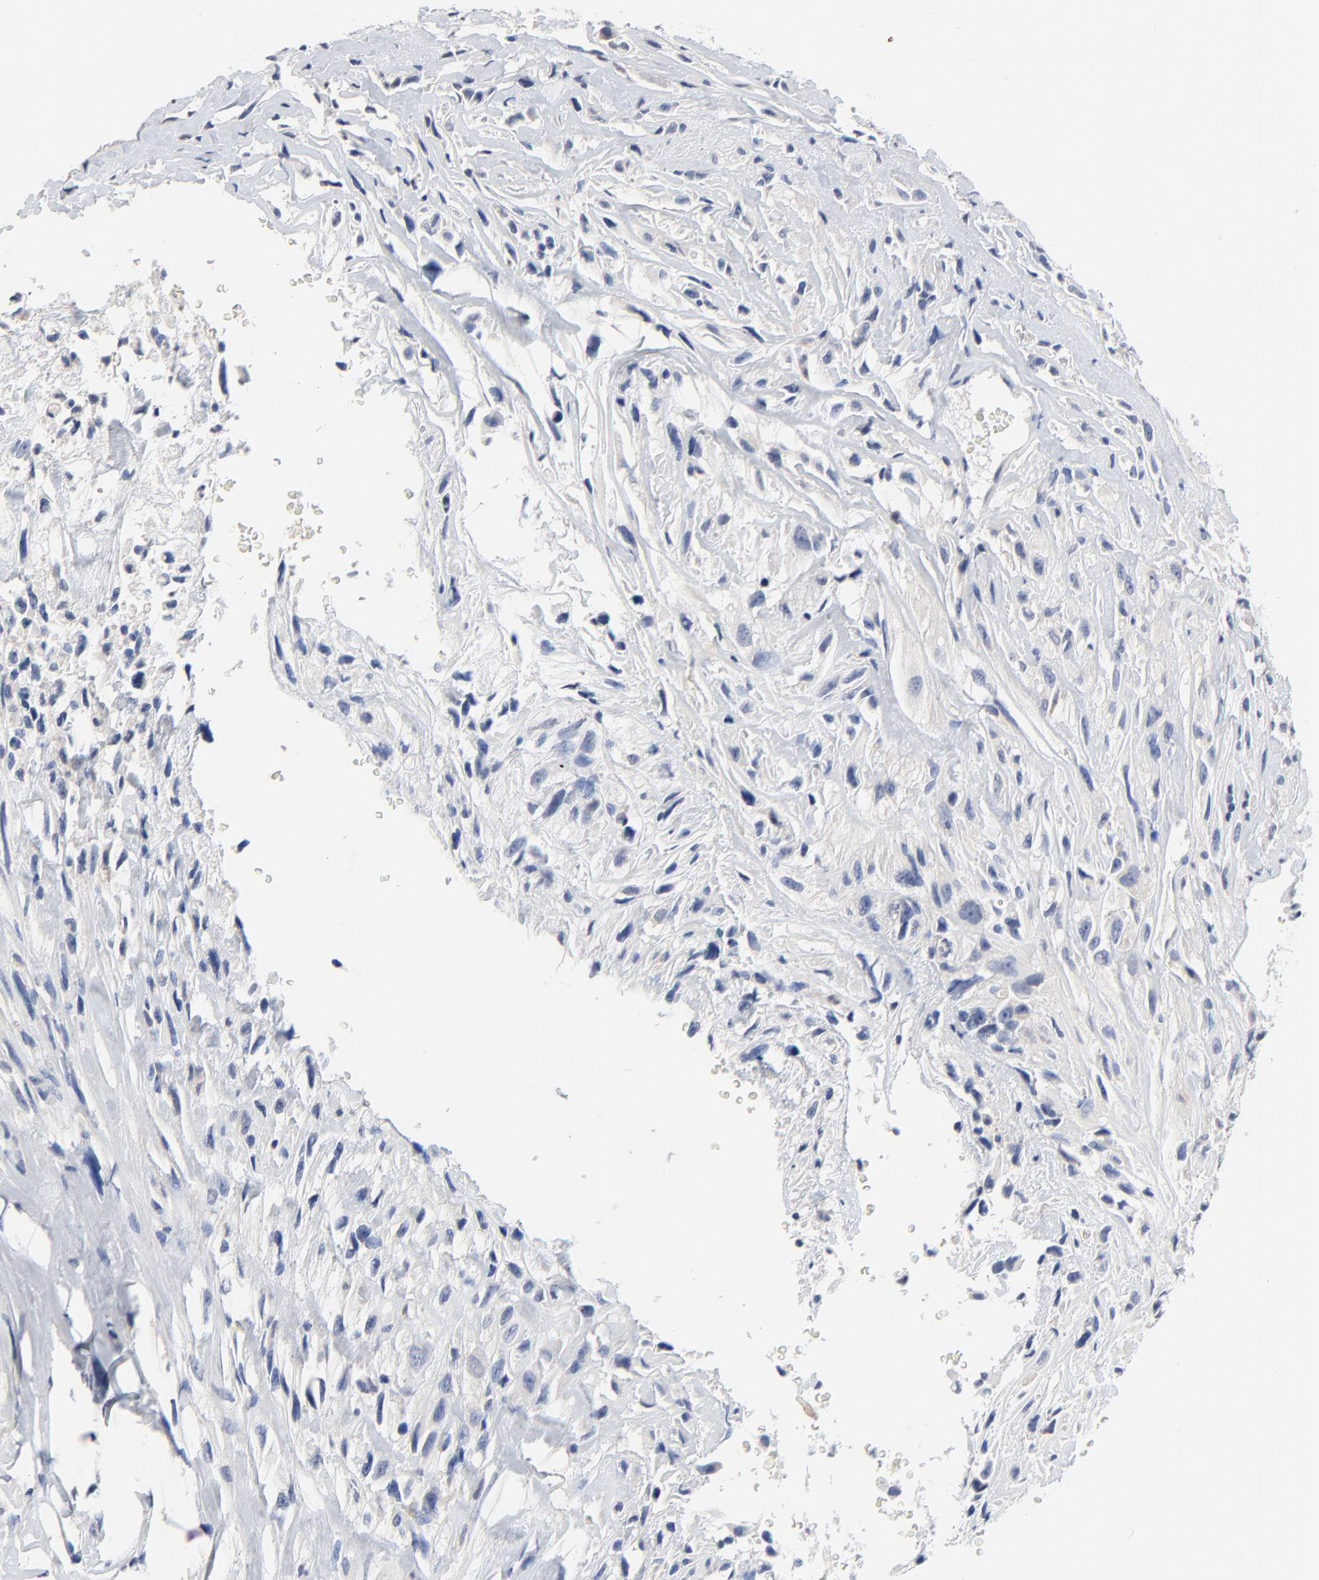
{"staining": {"intensity": "weak", "quantity": "<25%", "location": "cytoplasmic/membranous"}, "tissue": "glioma", "cell_type": "Tumor cells", "image_type": "cancer", "snomed": [{"axis": "morphology", "description": "Glioma, malignant, High grade"}, {"axis": "topography", "description": "Brain"}], "caption": "The IHC image has no significant expression in tumor cells of malignant high-grade glioma tissue.", "gene": "FBXL5", "patient": {"sex": "male", "age": 48}}